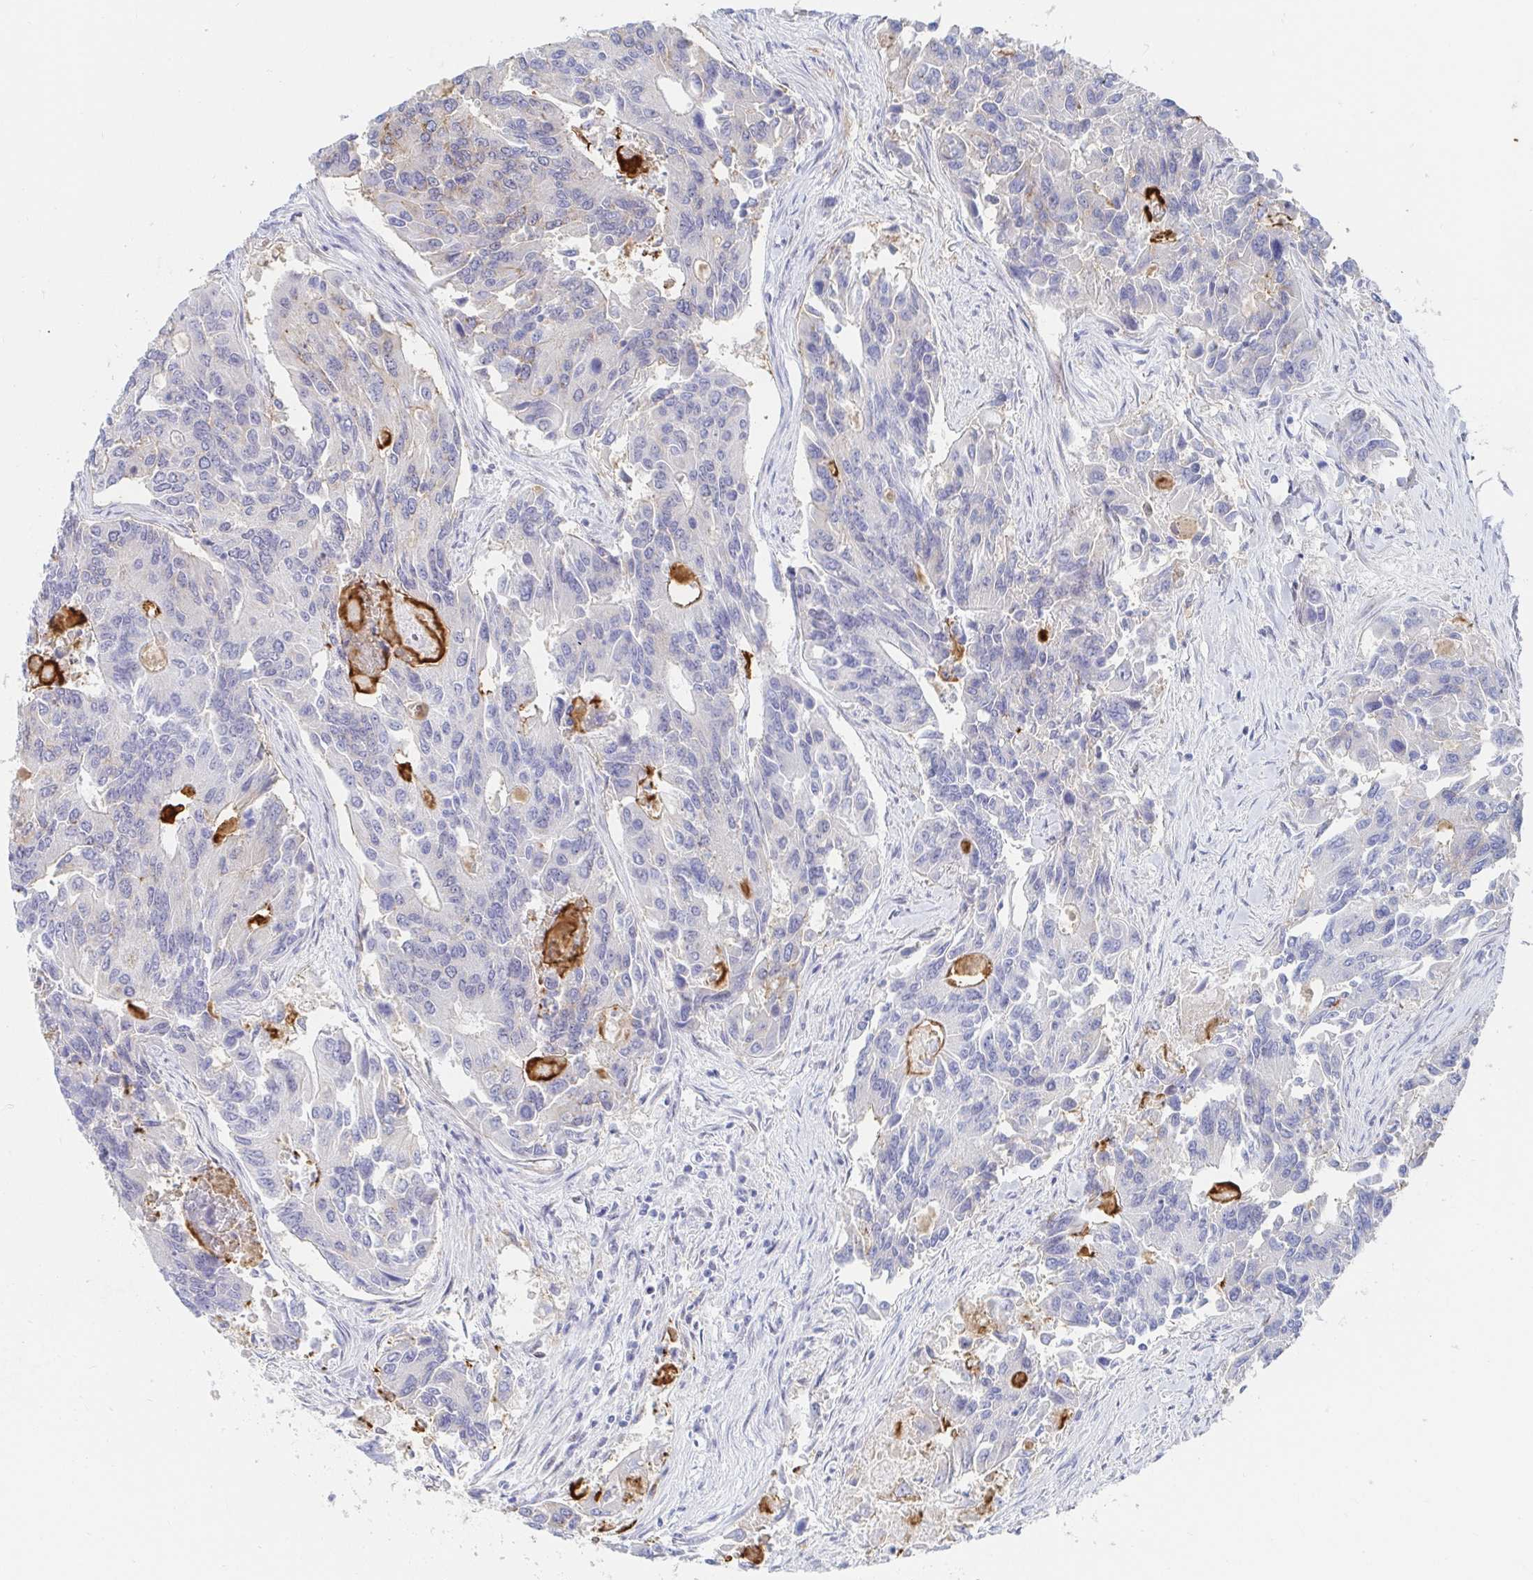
{"staining": {"intensity": "negative", "quantity": "none", "location": "none"}, "tissue": "colorectal cancer", "cell_type": "Tumor cells", "image_type": "cancer", "snomed": [{"axis": "morphology", "description": "Adenocarcinoma, NOS"}, {"axis": "topography", "description": "Colon"}], "caption": "Immunohistochemical staining of colorectal cancer (adenocarcinoma) shows no significant staining in tumor cells.", "gene": "COL28A1", "patient": {"sex": "female", "age": 67}}